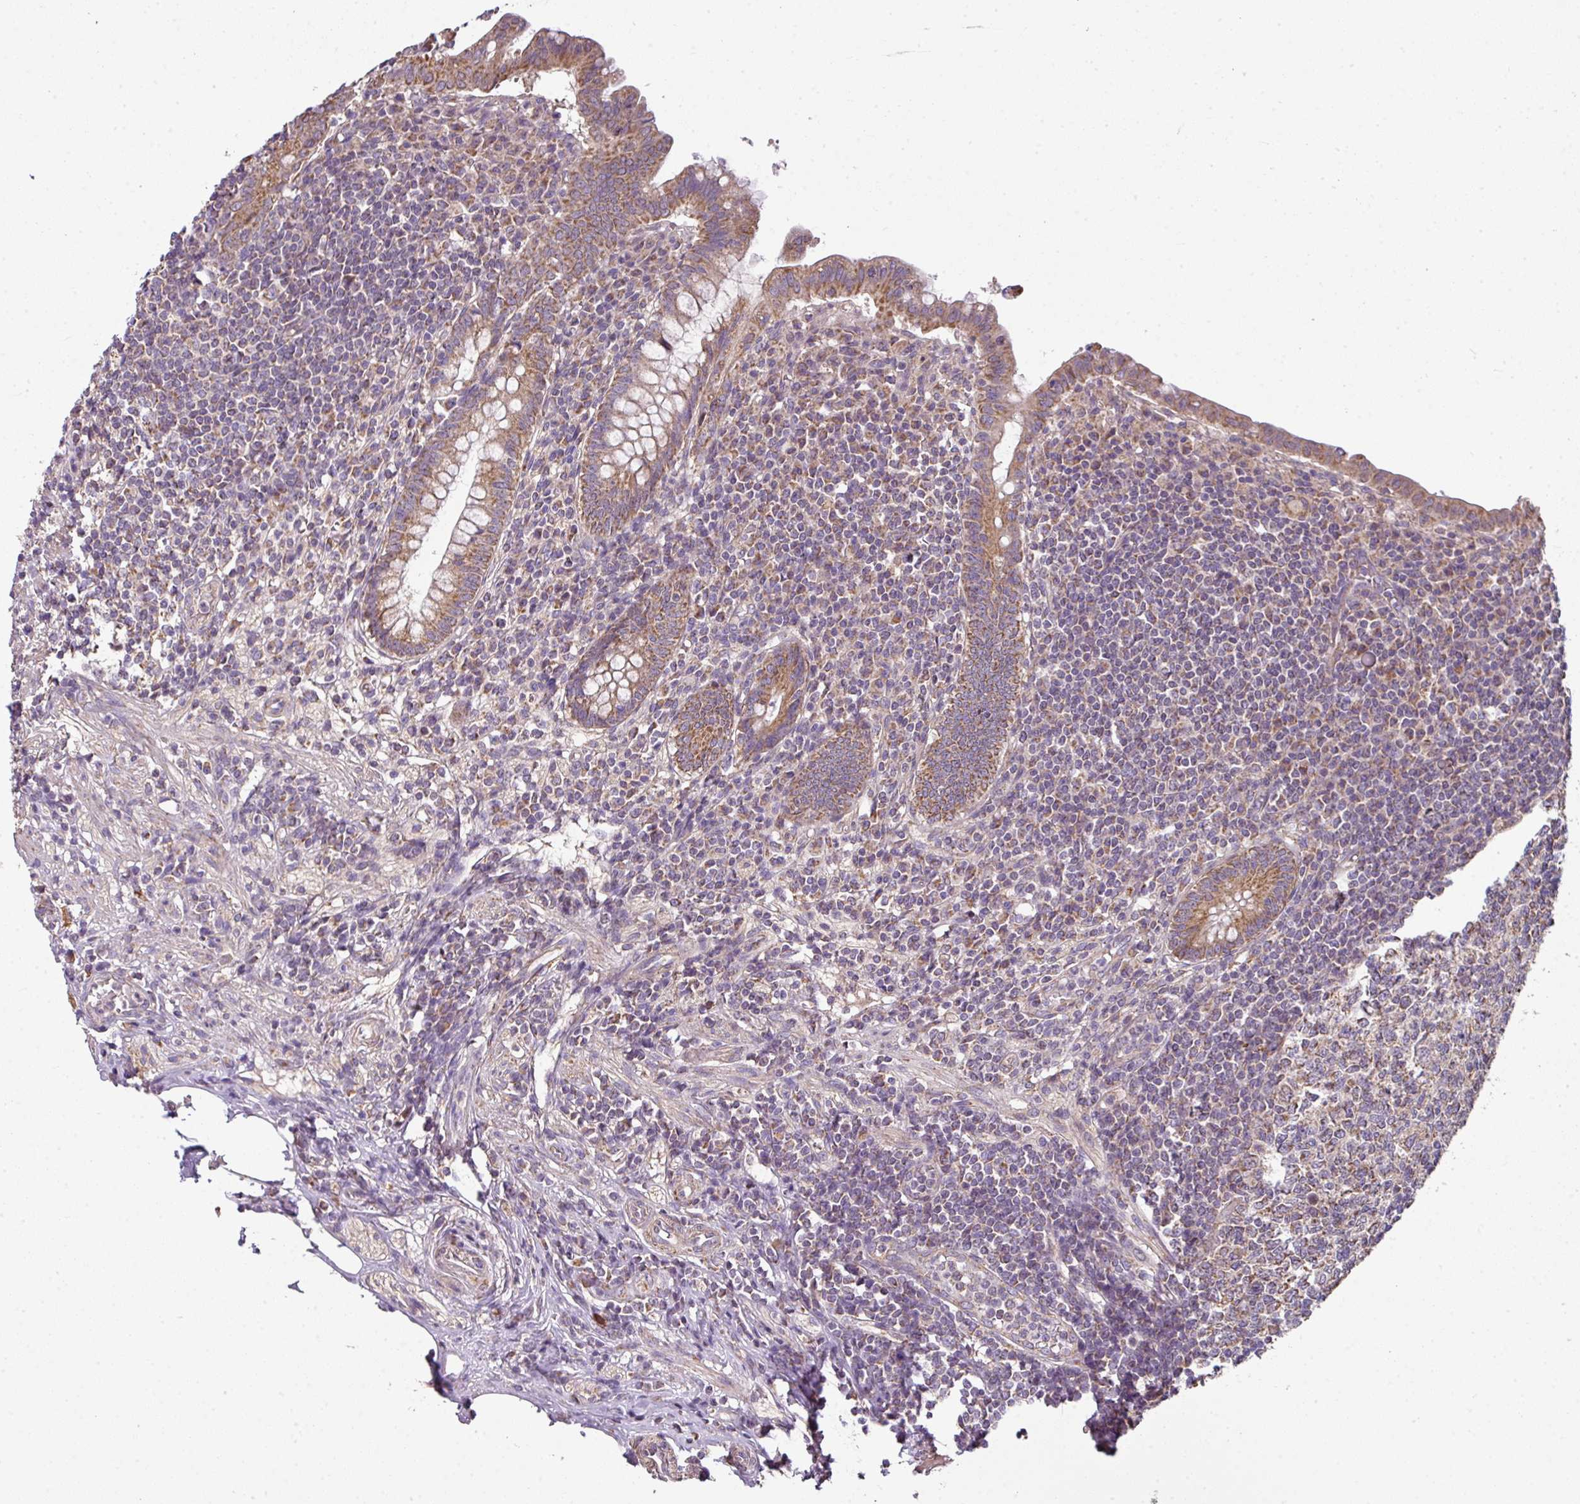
{"staining": {"intensity": "moderate", "quantity": ">75%", "location": "cytoplasmic/membranous"}, "tissue": "appendix", "cell_type": "Glandular cells", "image_type": "normal", "snomed": [{"axis": "morphology", "description": "Normal tissue, NOS"}, {"axis": "topography", "description": "Appendix"}], "caption": "An image of human appendix stained for a protein reveals moderate cytoplasmic/membranous brown staining in glandular cells.", "gene": "PALS2", "patient": {"sex": "male", "age": 83}}